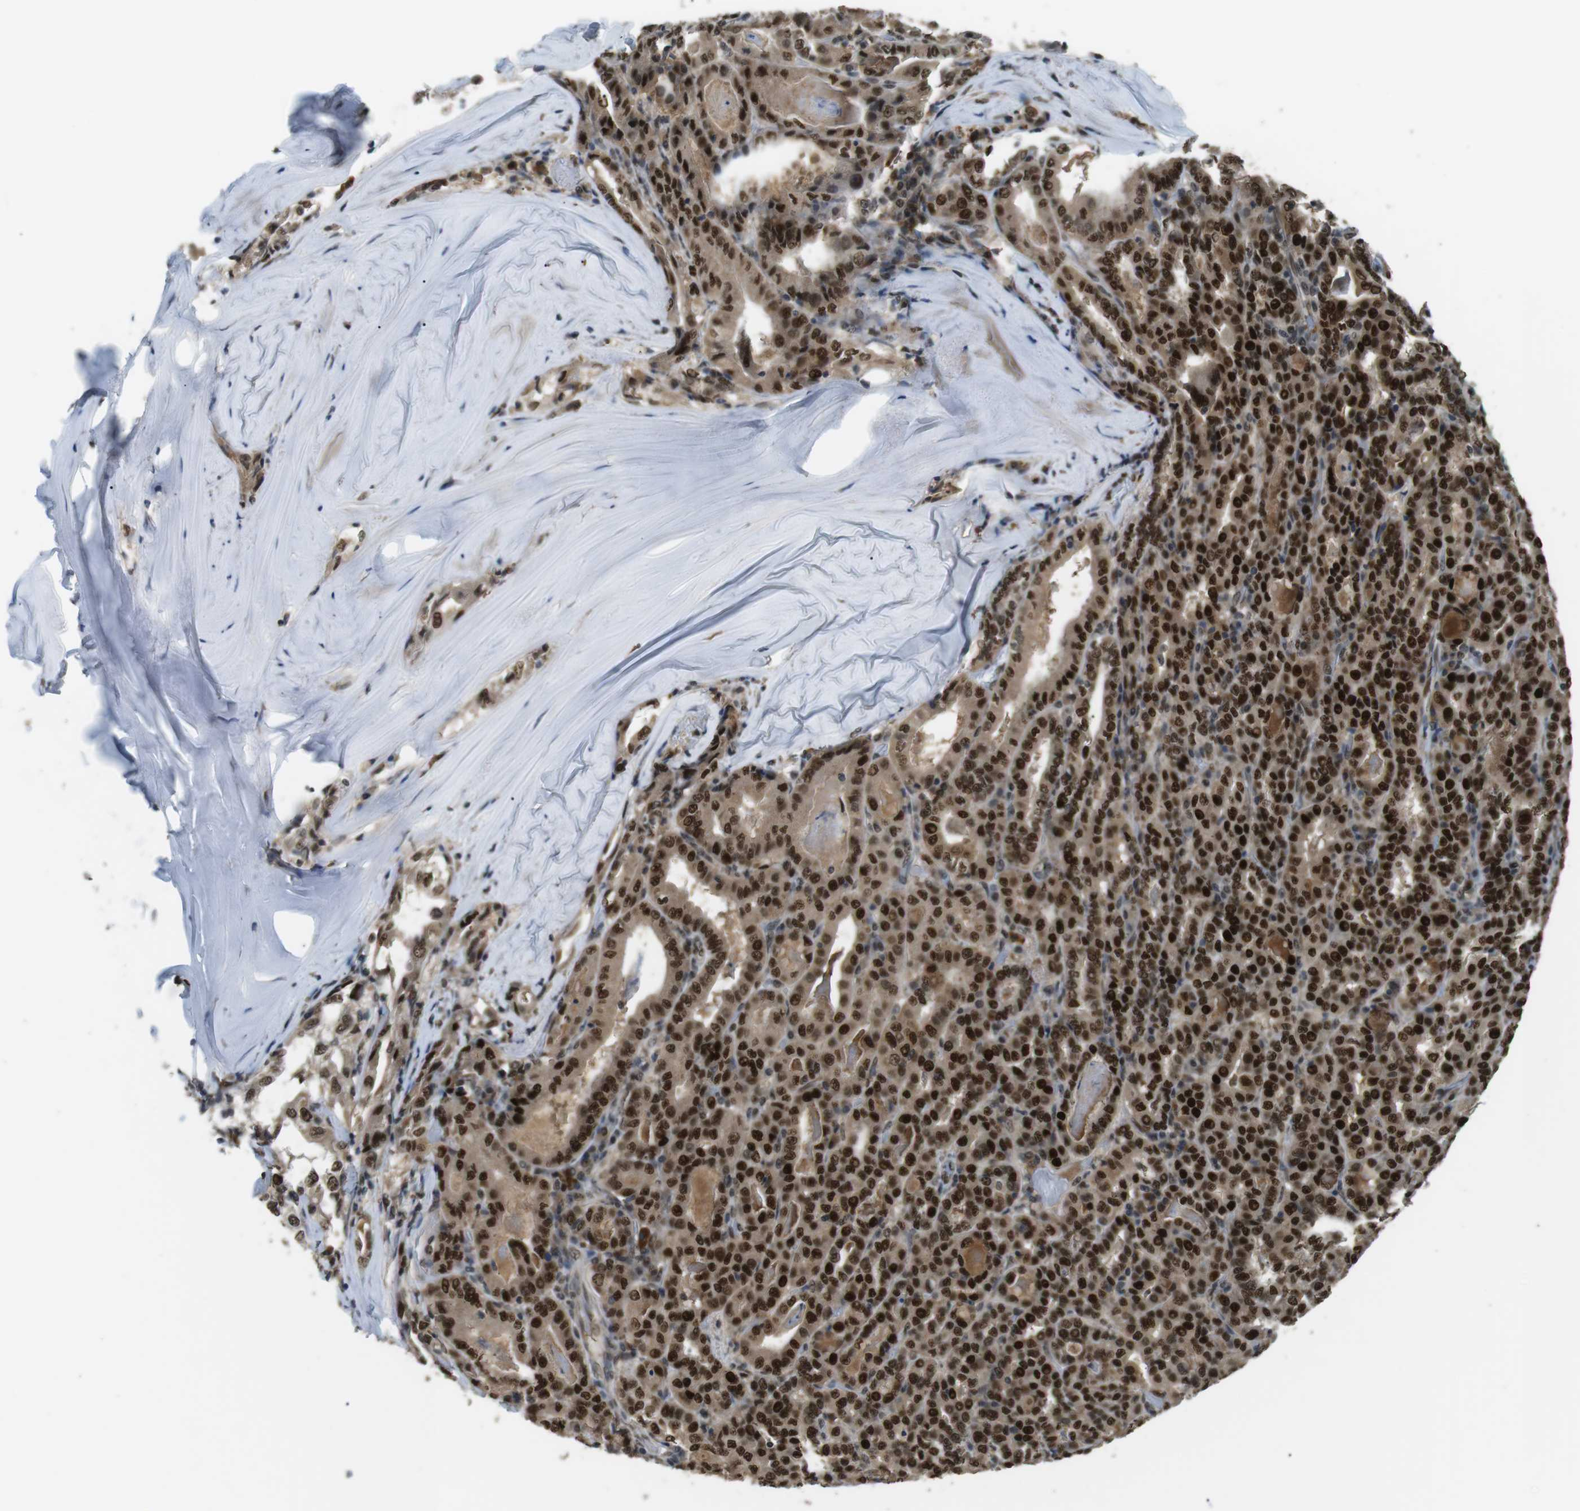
{"staining": {"intensity": "strong", "quantity": ">75%", "location": "nuclear"}, "tissue": "thyroid cancer", "cell_type": "Tumor cells", "image_type": "cancer", "snomed": [{"axis": "morphology", "description": "Papillary adenocarcinoma, NOS"}, {"axis": "topography", "description": "Thyroid gland"}], "caption": "Immunohistochemistry image of human thyroid cancer (papillary adenocarcinoma) stained for a protein (brown), which demonstrates high levels of strong nuclear expression in about >75% of tumor cells.", "gene": "ORAI3", "patient": {"sex": "female", "age": 42}}